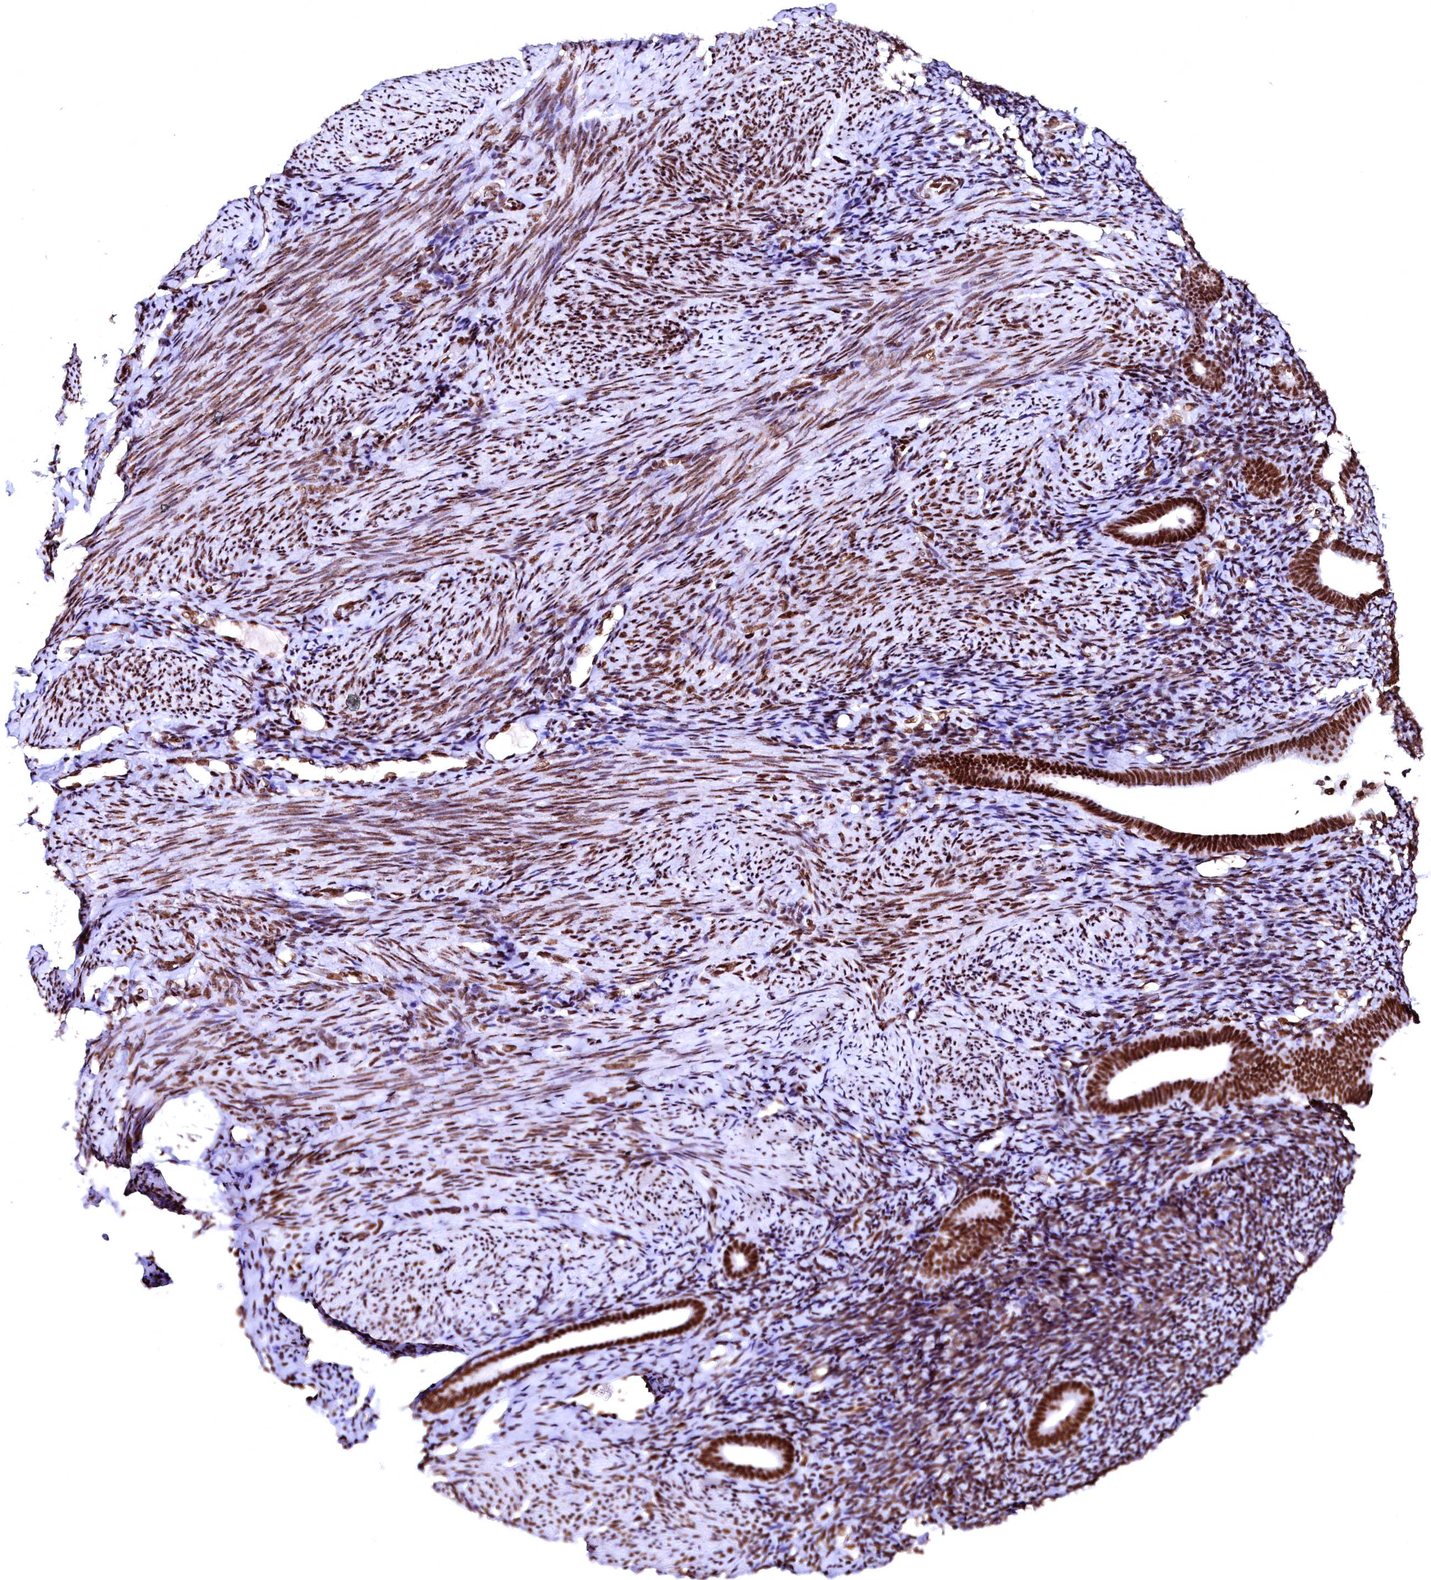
{"staining": {"intensity": "moderate", "quantity": ">75%", "location": "nuclear"}, "tissue": "endometrium", "cell_type": "Cells in endometrial stroma", "image_type": "normal", "snomed": [{"axis": "morphology", "description": "Normal tissue, NOS"}, {"axis": "topography", "description": "Endometrium"}], "caption": "Immunohistochemical staining of unremarkable human endometrium demonstrates >75% levels of moderate nuclear protein staining in approximately >75% of cells in endometrial stroma. The staining was performed using DAB (3,3'-diaminobenzidine), with brown indicating positive protein expression. Nuclei are stained blue with hematoxylin.", "gene": "CPSF6", "patient": {"sex": "female", "age": 51}}